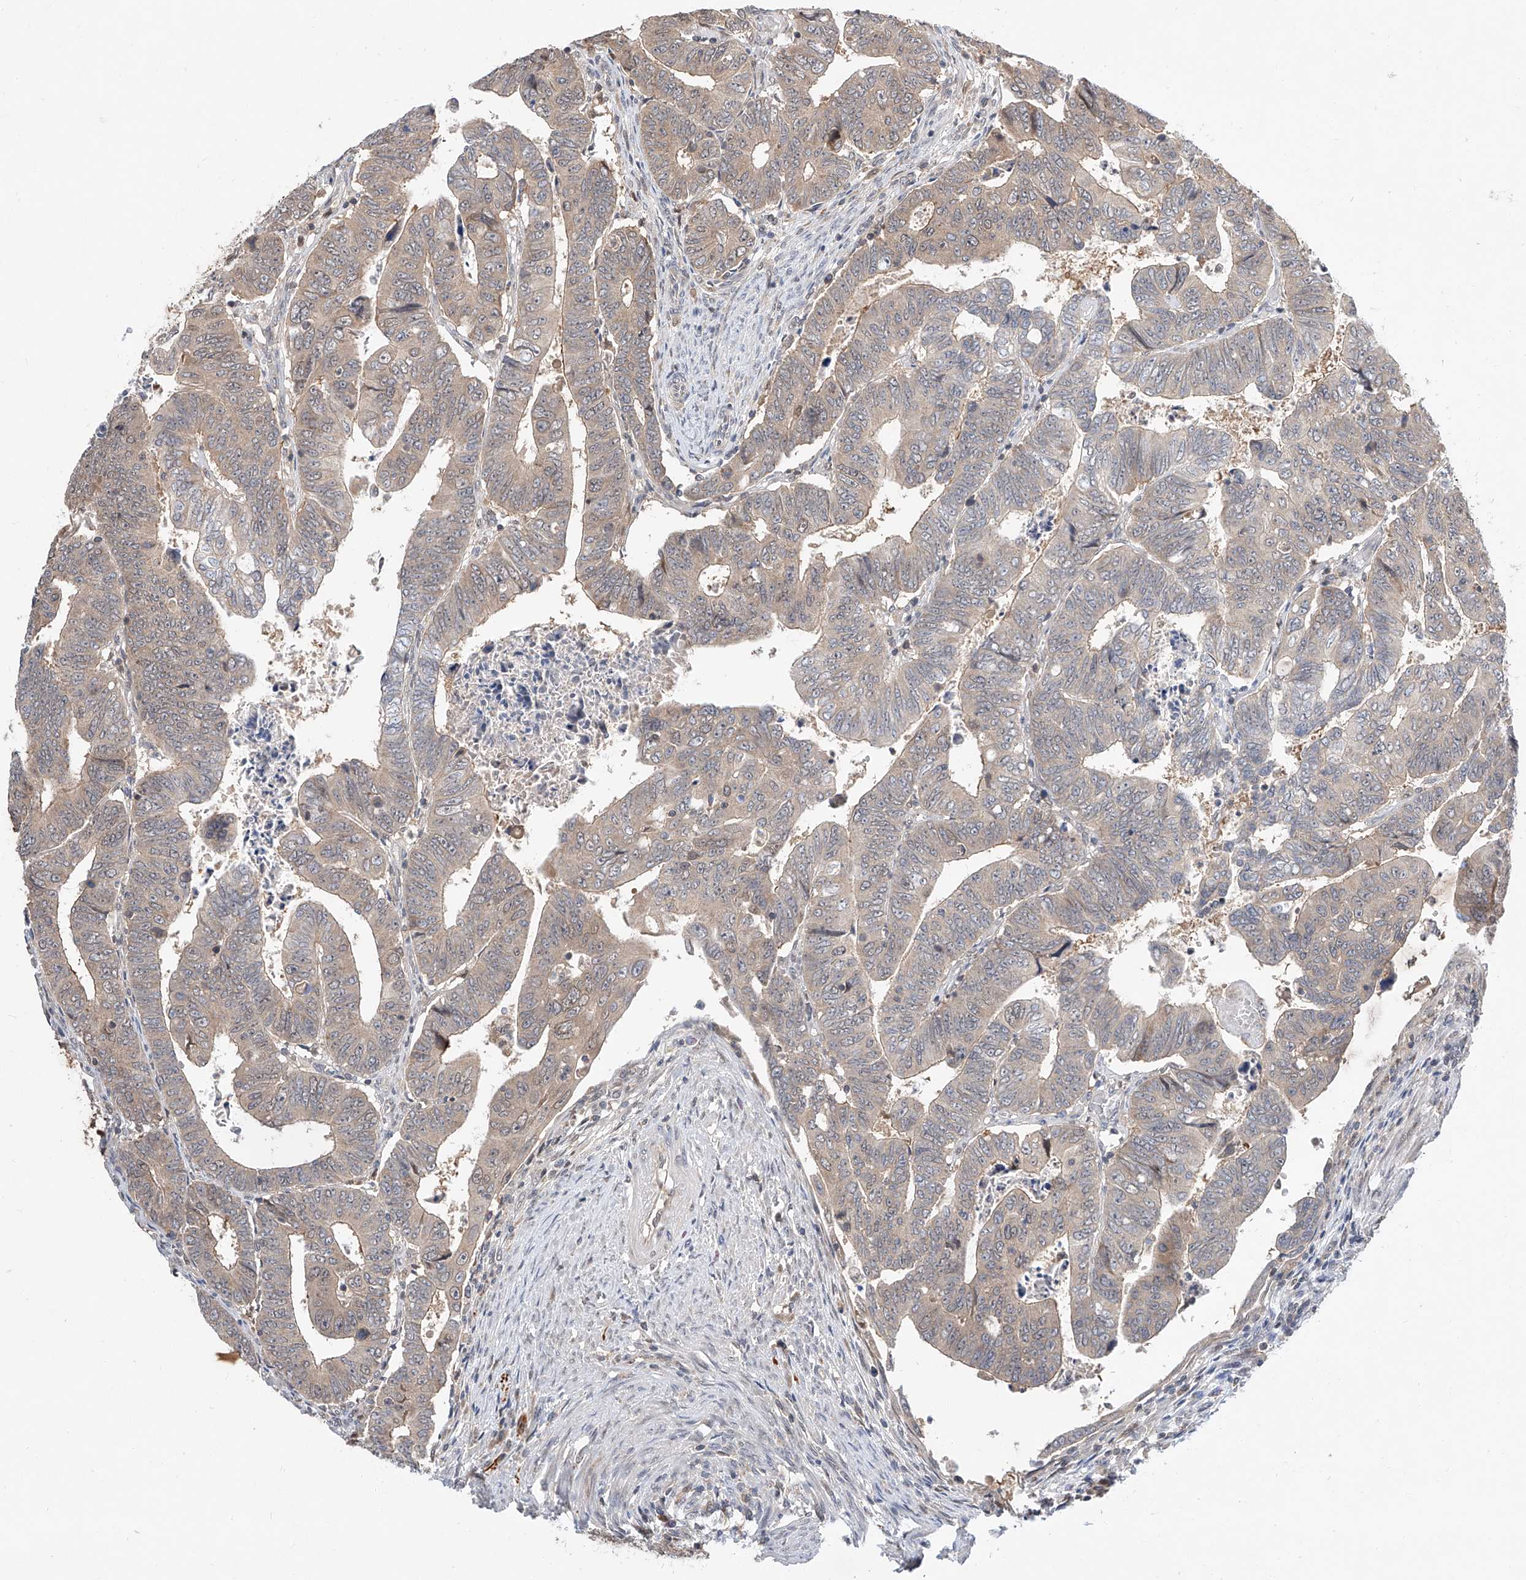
{"staining": {"intensity": "weak", "quantity": ">75%", "location": "cytoplasmic/membranous"}, "tissue": "colorectal cancer", "cell_type": "Tumor cells", "image_type": "cancer", "snomed": [{"axis": "morphology", "description": "Normal tissue, NOS"}, {"axis": "morphology", "description": "Adenocarcinoma, NOS"}, {"axis": "topography", "description": "Rectum"}], "caption": "Immunohistochemistry staining of adenocarcinoma (colorectal), which exhibits low levels of weak cytoplasmic/membranous staining in about >75% of tumor cells indicating weak cytoplasmic/membranous protein expression. The staining was performed using DAB (brown) for protein detection and nuclei were counterstained in hematoxylin (blue).", "gene": "DIRAS3", "patient": {"sex": "female", "age": 65}}